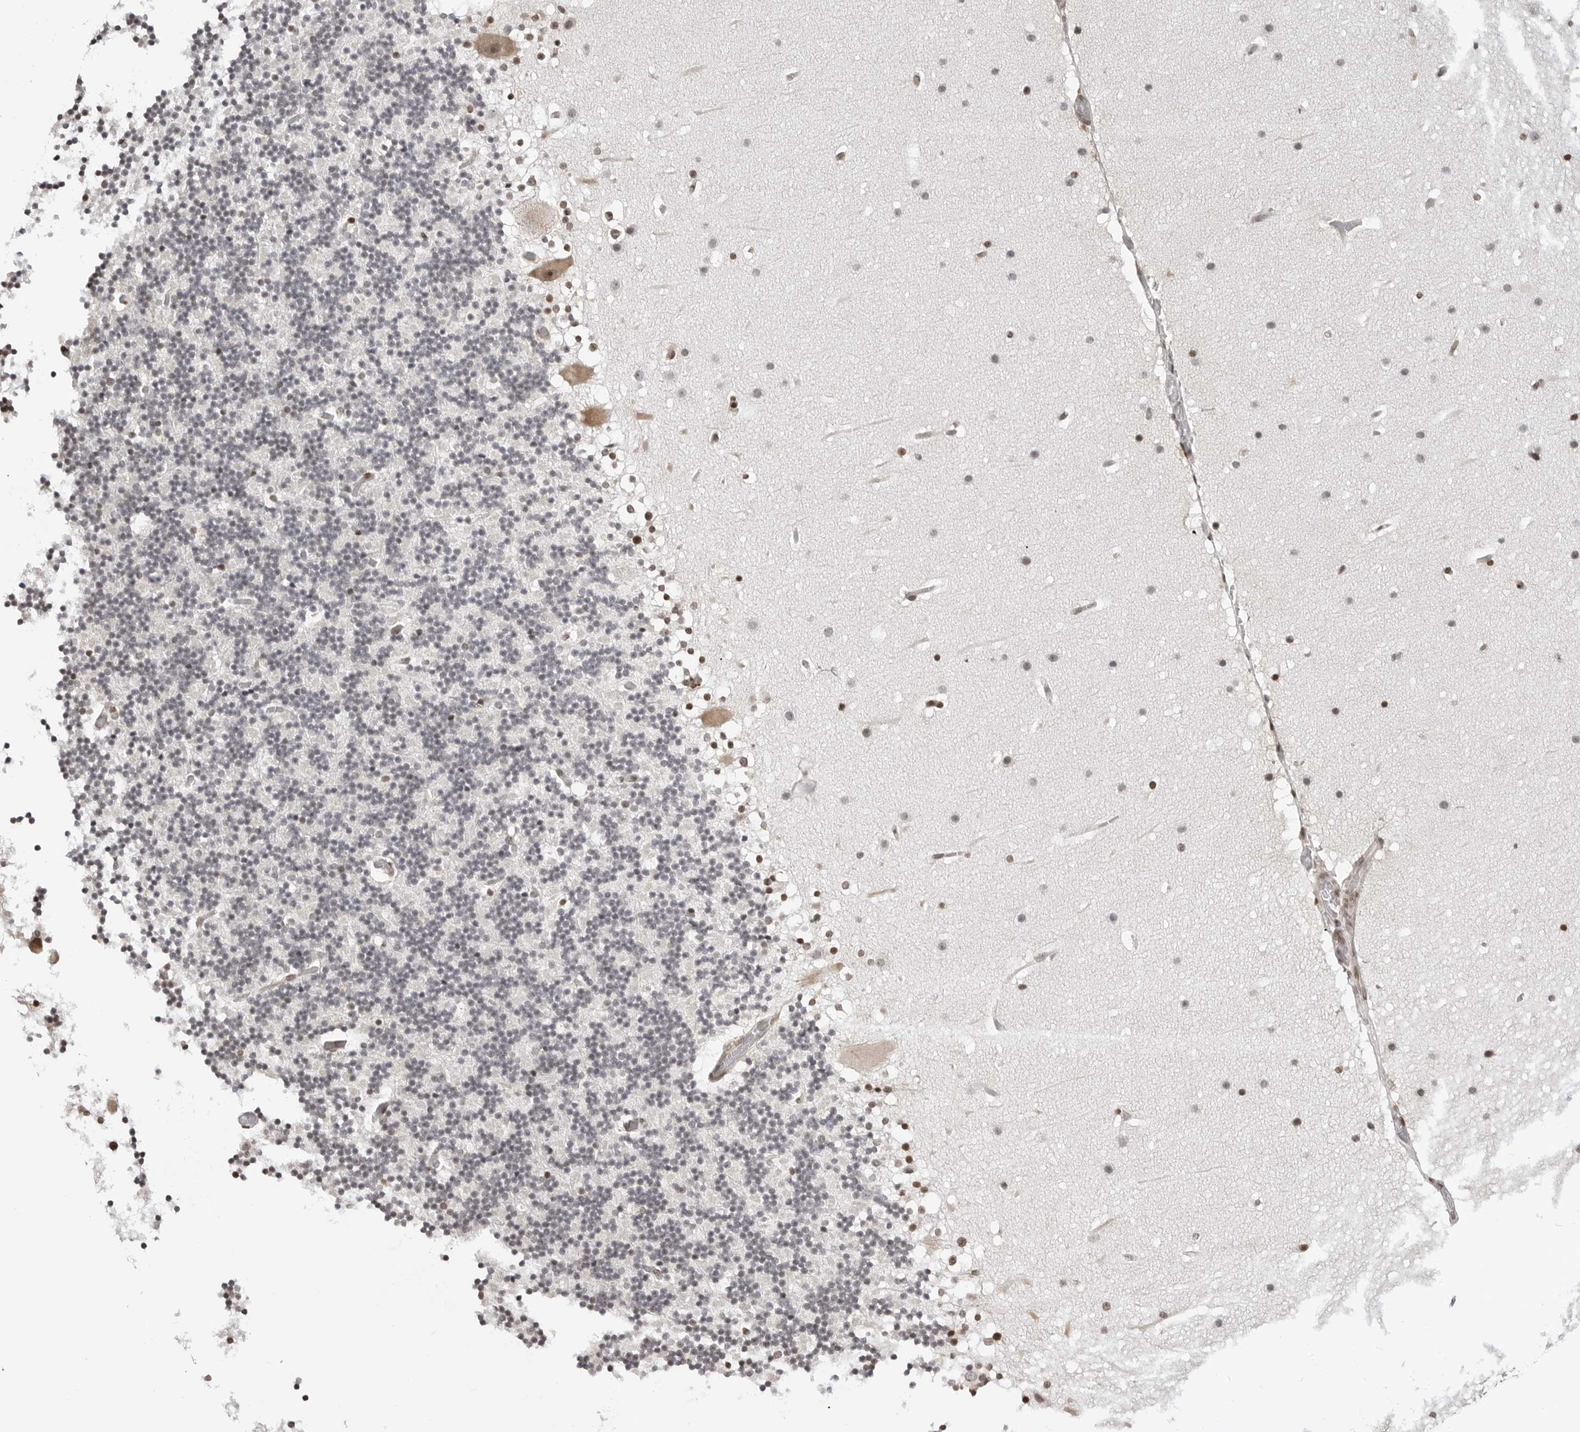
{"staining": {"intensity": "weak", "quantity": "<25%", "location": "nuclear"}, "tissue": "cerebellum", "cell_type": "Cells in granular layer", "image_type": "normal", "snomed": [{"axis": "morphology", "description": "Normal tissue, NOS"}, {"axis": "topography", "description": "Cerebellum"}], "caption": "Immunohistochemistry of normal cerebellum displays no positivity in cells in granular layer.", "gene": "C8orf33", "patient": {"sex": "male", "age": 57}}